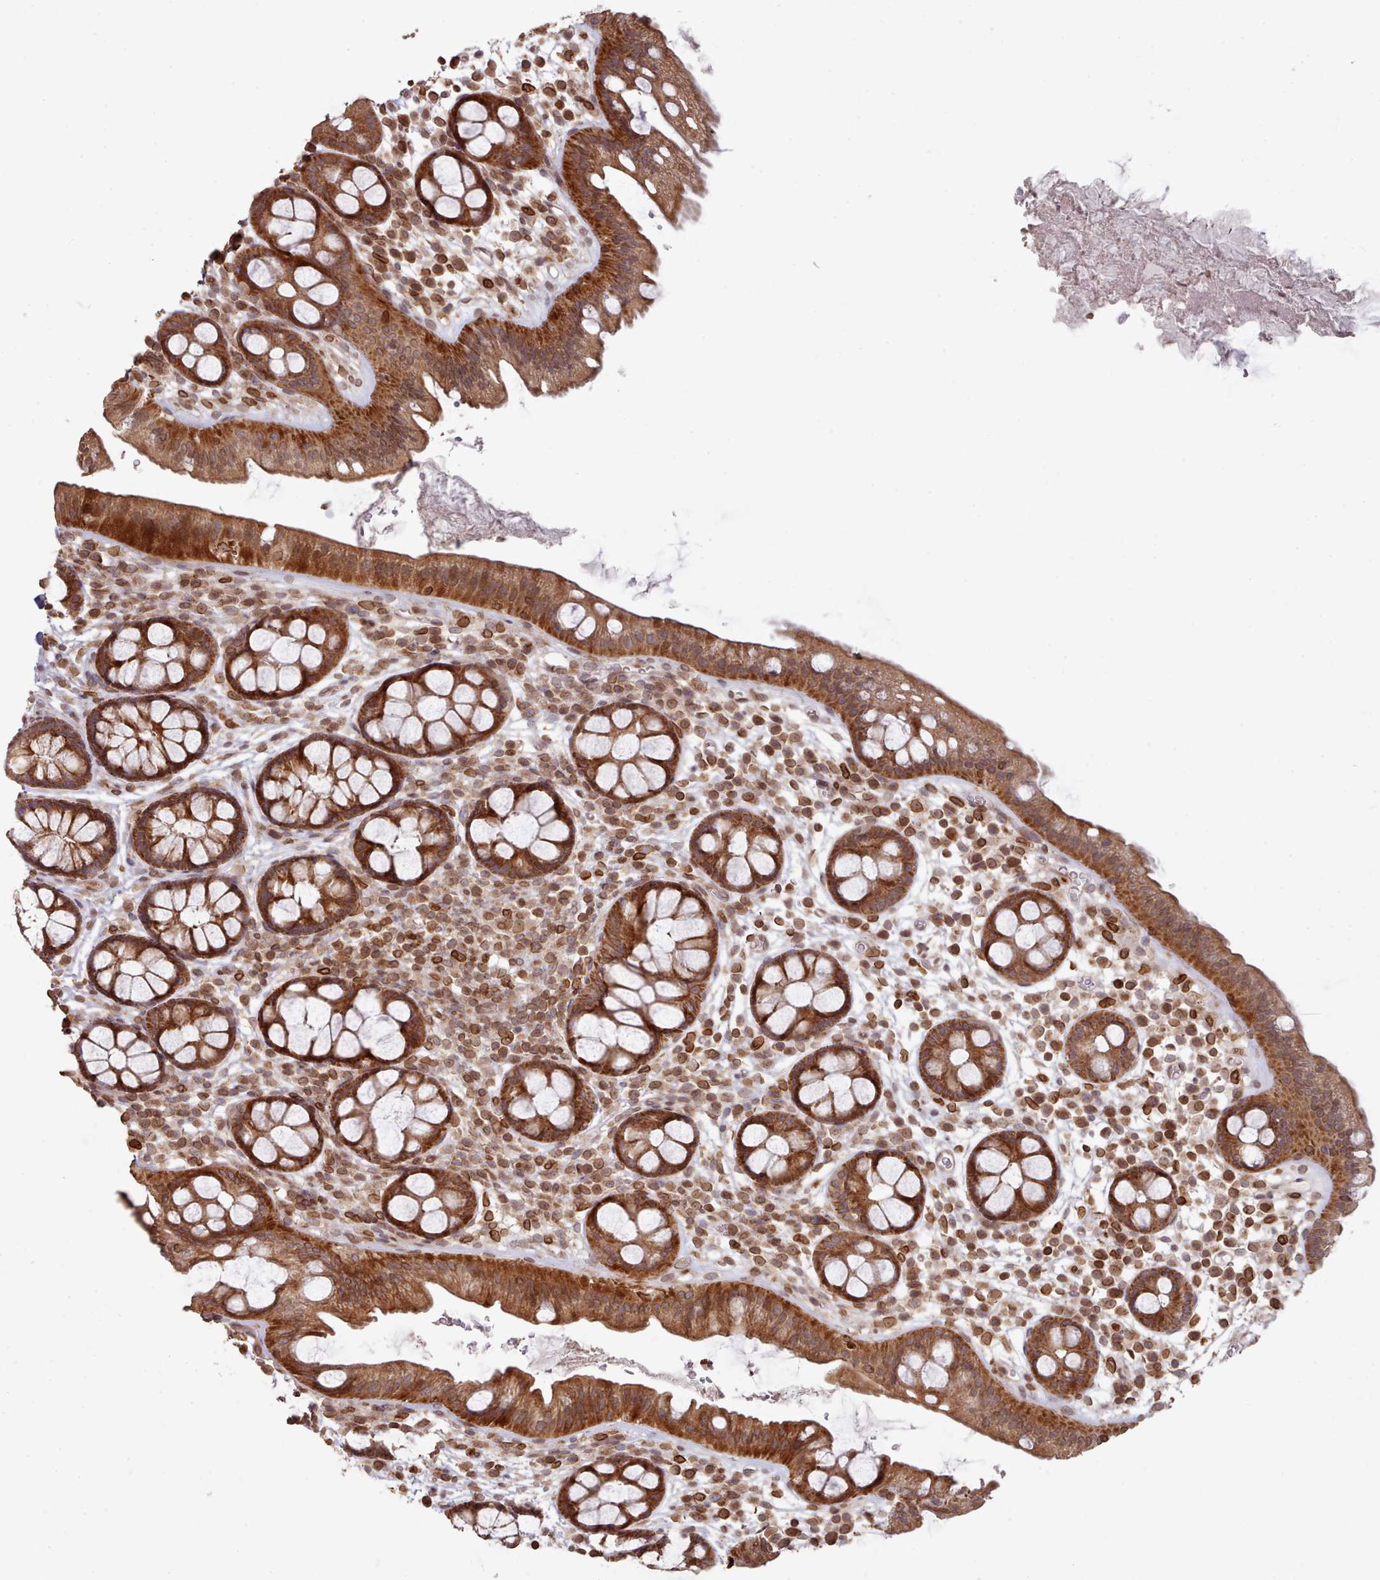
{"staining": {"intensity": "moderate", "quantity": ">75%", "location": "cytoplasmic/membranous,nuclear"}, "tissue": "rectum", "cell_type": "Glandular cells", "image_type": "normal", "snomed": [{"axis": "morphology", "description": "Normal tissue, NOS"}, {"axis": "topography", "description": "Rectum"}, {"axis": "topography", "description": "Peripheral nerve tissue"}], "caption": "This photomicrograph demonstrates immunohistochemistry (IHC) staining of normal rectum, with medium moderate cytoplasmic/membranous,nuclear expression in approximately >75% of glandular cells.", "gene": "TOR1AIP1", "patient": {"sex": "female", "age": 69}}